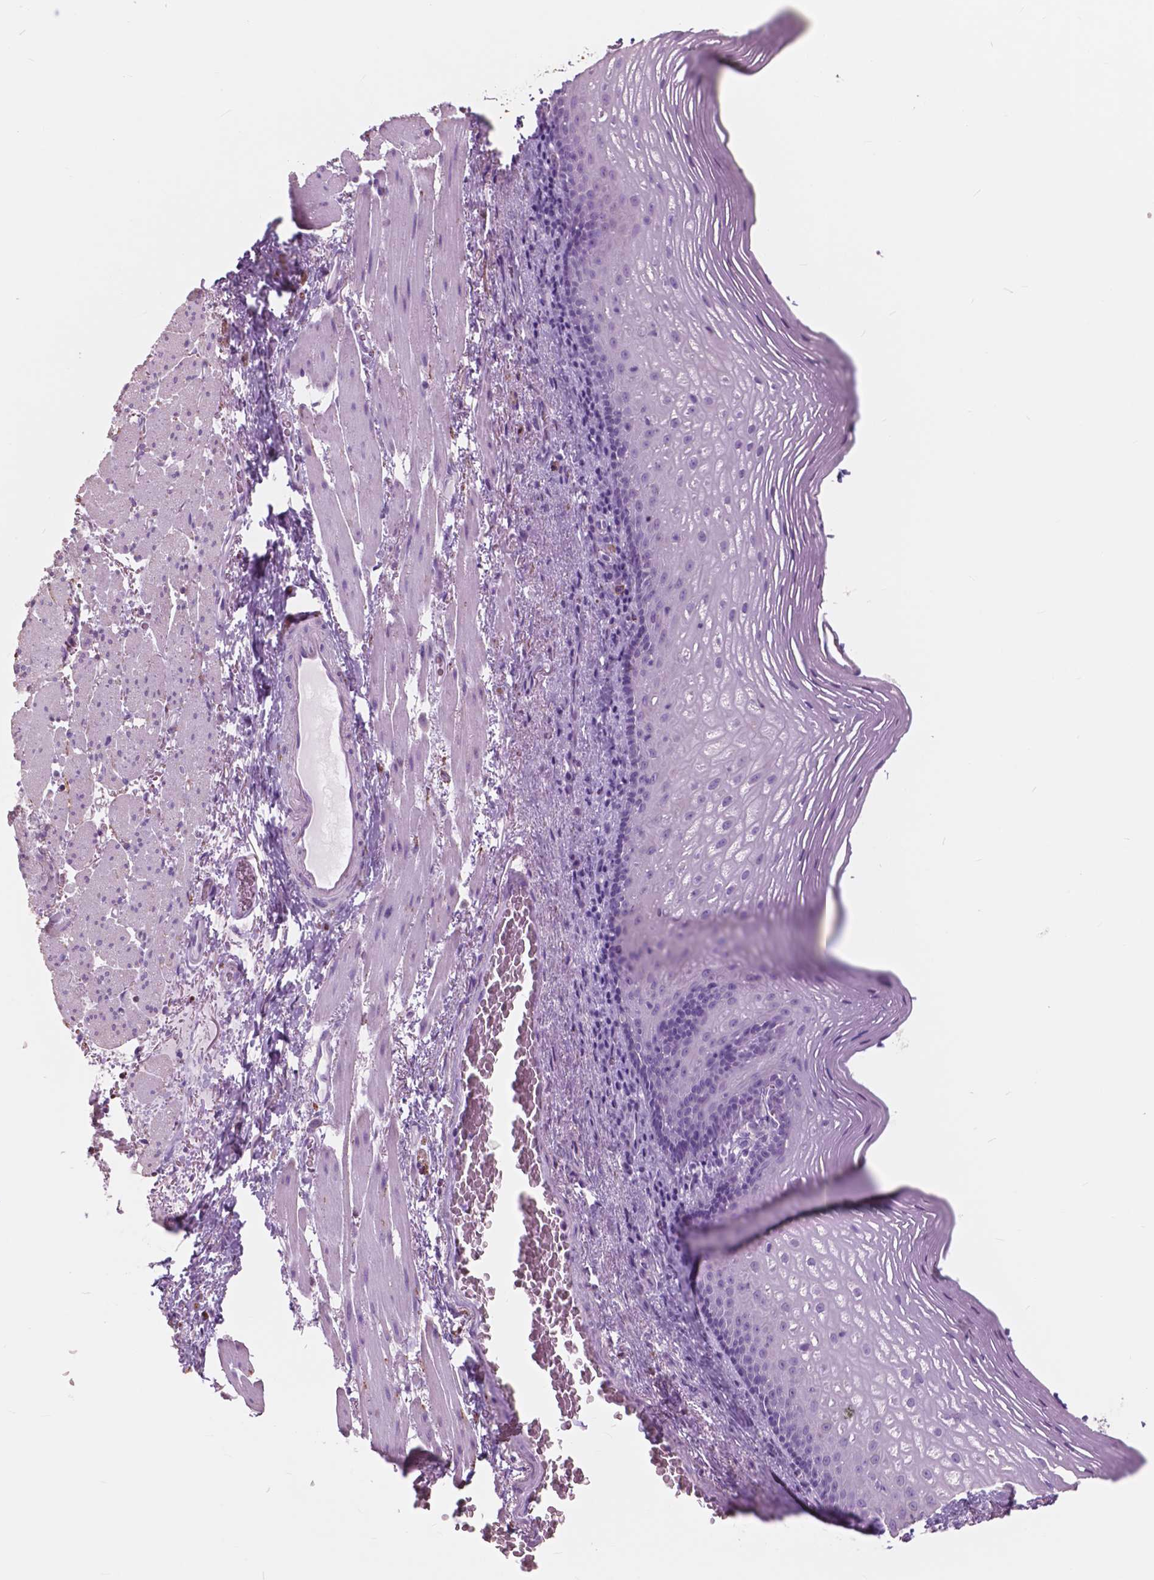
{"staining": {"intensity": "negative", "quantity": "none", "location": "none"}, "tissue": "esophagus", "cell_type": "Squamous epithelial cells", "image_type": "normal", "snomed": [{"axis": "morphology", "description": "Normal tissue, NOS"}, {"axis": "topography", "description": "Esophagus"}], "caption": "High power microscopy image of an immunohistochemistry image of normal esophagus, revealing no significant expression in squamous epithelial cells.", "gene": "FXYD2", "patient": {"sex": "male", "age": 76}}